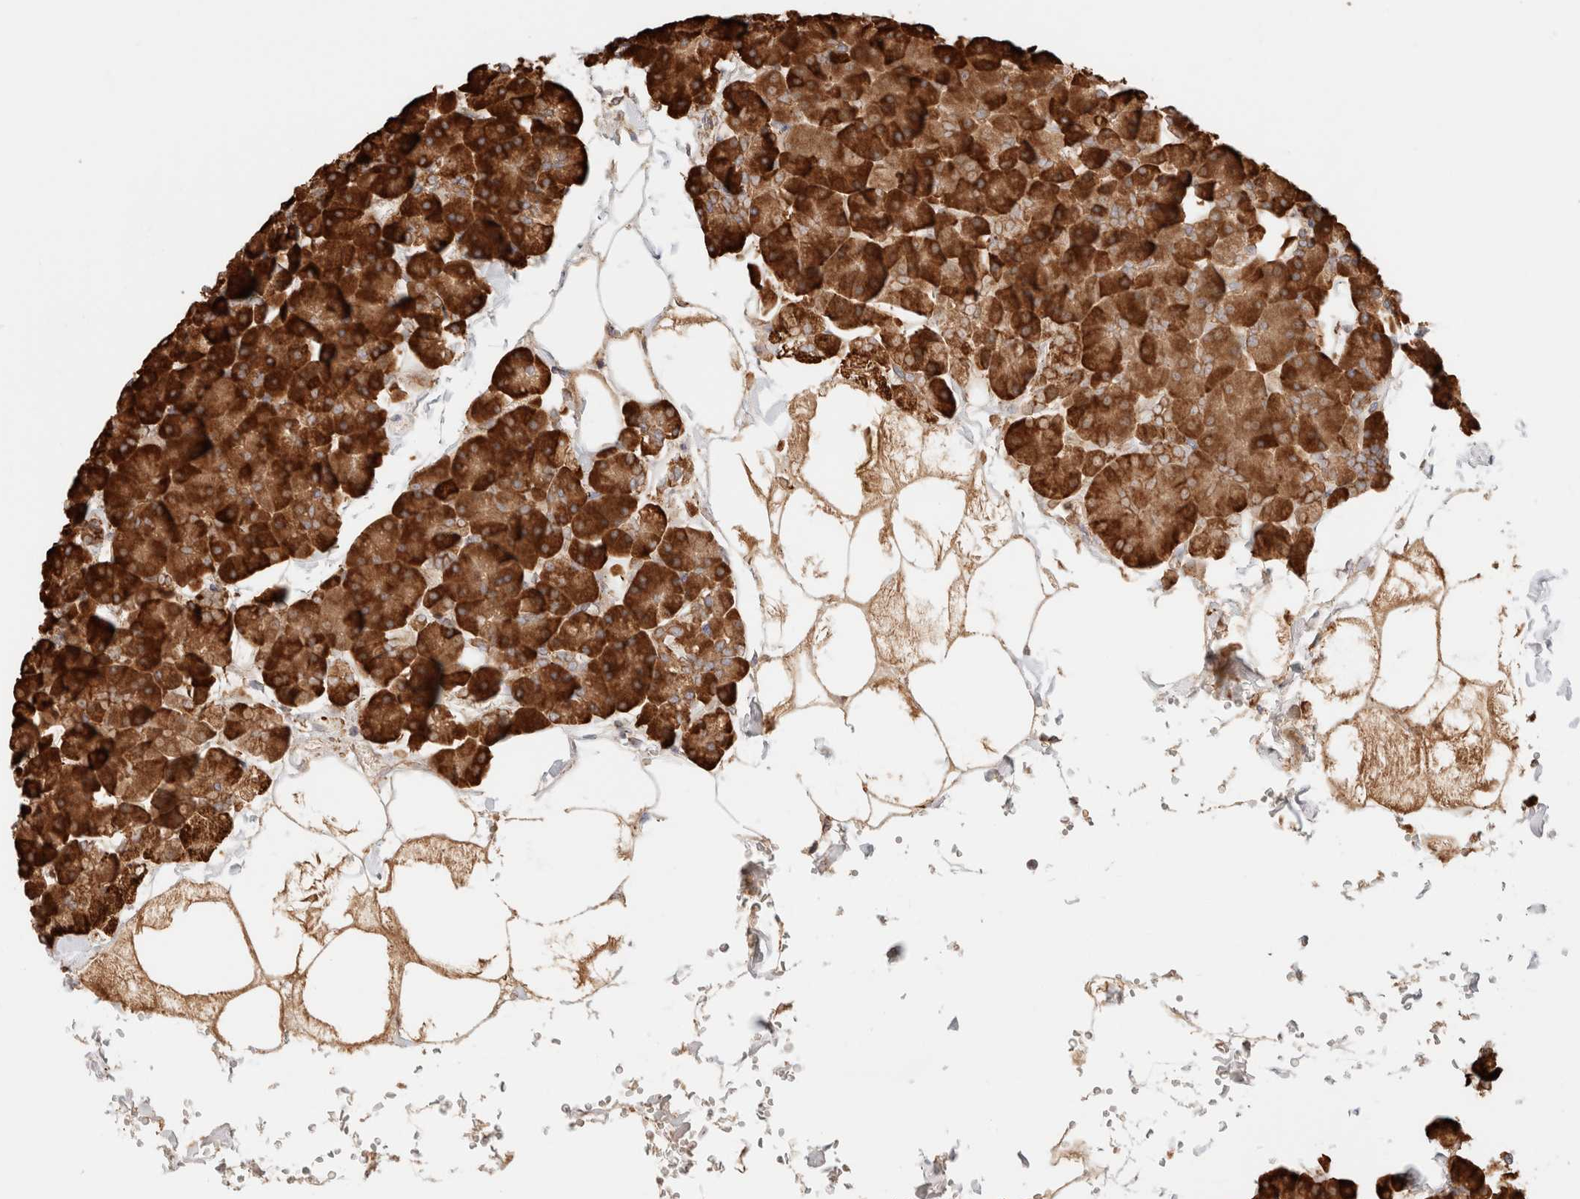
{"staining": {"intensity": "strong", "quantity": ">75%", "location": "cytoplasmic/membranous"}, "tissue": "pancreas", "cell_type": "Exocrine glandular cells", "image_type": "normal", "snomed": [{"axis": "morphology", "description": "Normal tissue, NOS"}, {"axis": "topography", "description": "Pancreas"}], "caption": "Pancreas stained with DAB immunohistochemistry exhibits high levels of strong cytoplasmic/membranous positivity in approximately >75% of exocrine glandular cells.", "gene": "FER", "patient": {"sex": "male", "age": 35}}